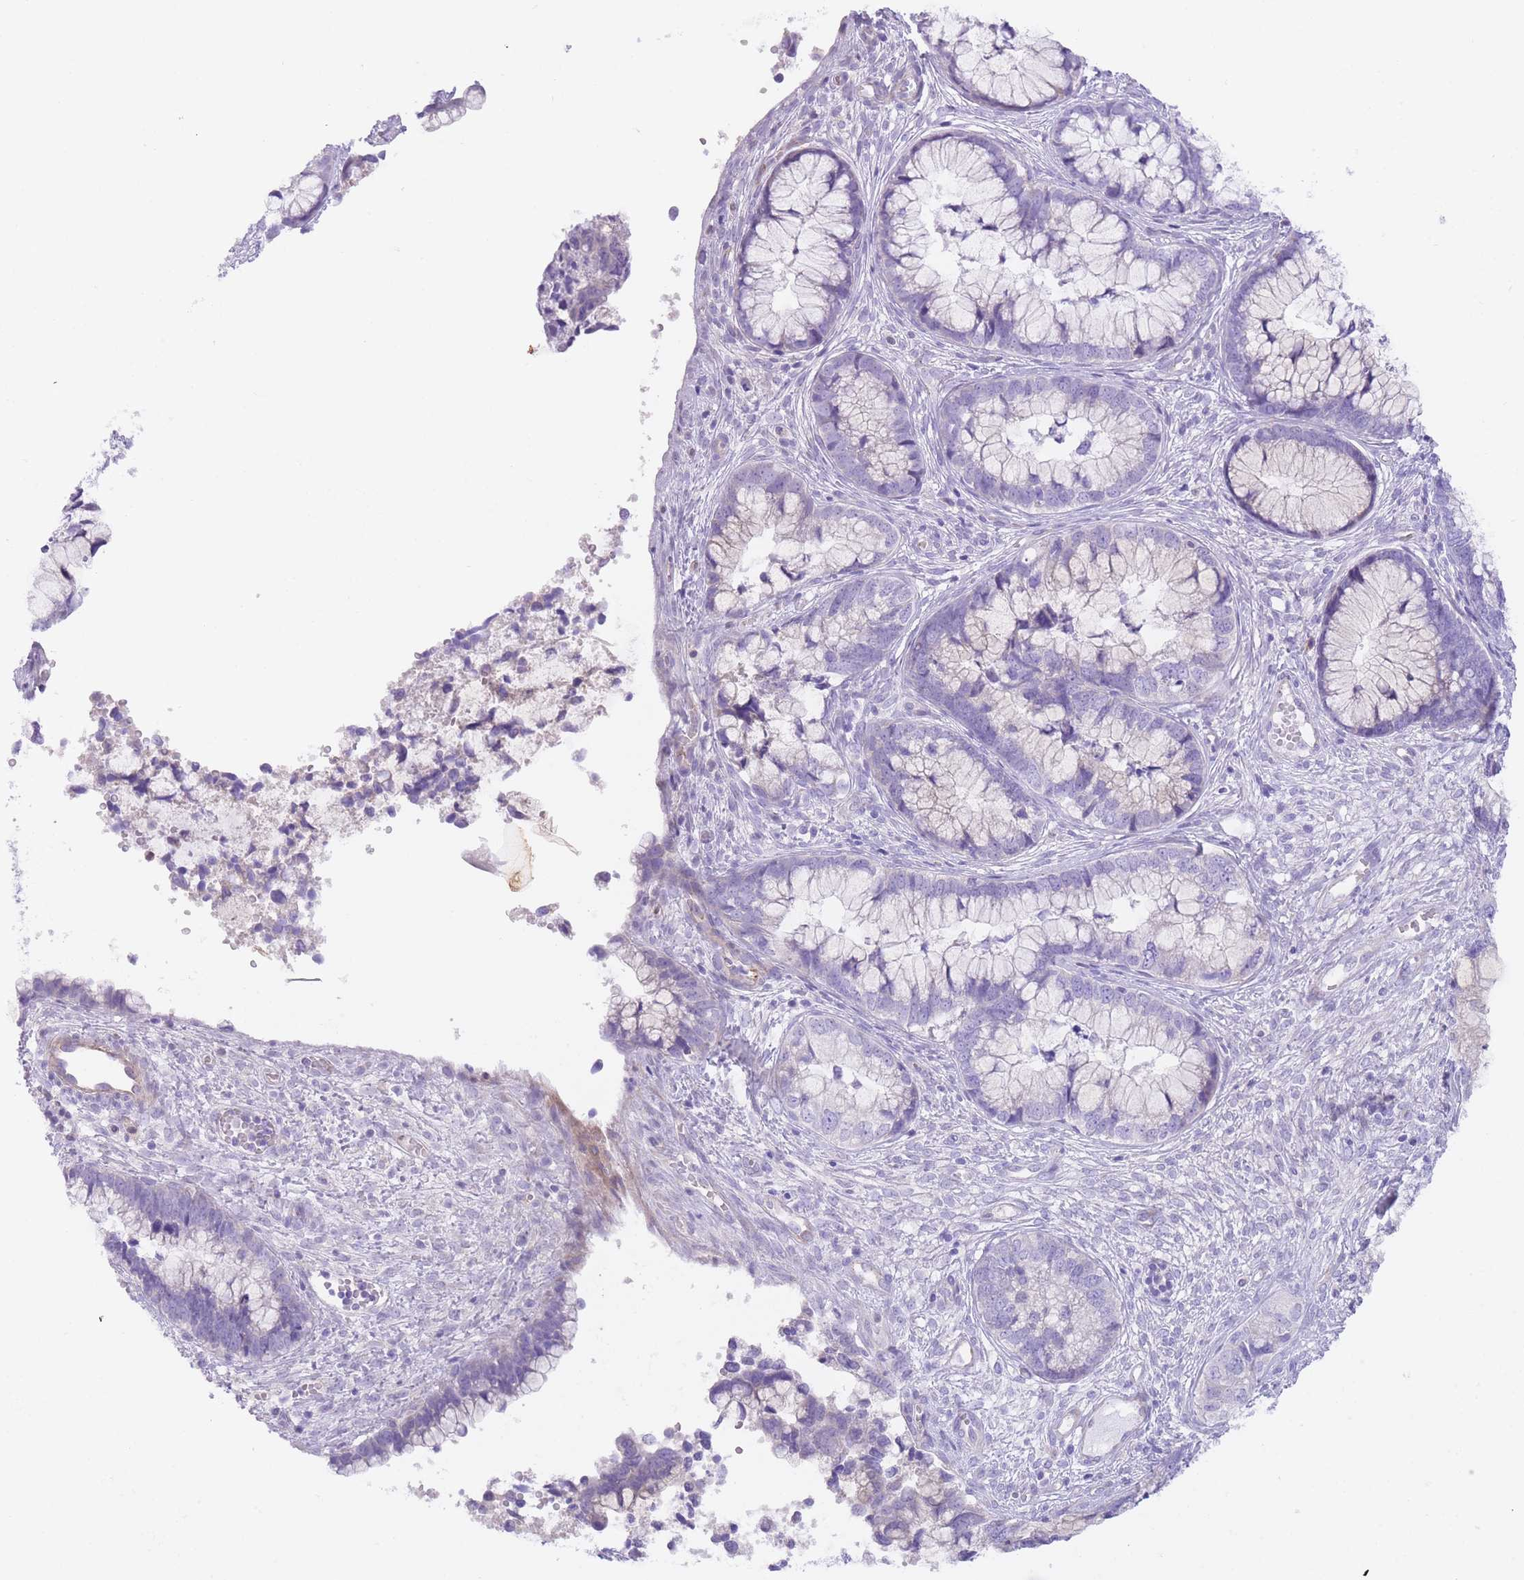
{"staining": {"intensity": "negative", "quantity": "none", "location": "none"}, "tissue": "cervical cancer", "cell_type": "Tumor cells", "image_type": "cancer", "snomed": [{"axis": "morphology", "description": "Adenocarcinoma, NOS"}, {"axis": "topography", "description": "Cervix"}], "caption": "Micrograph shows no significant protein expression in tumor cells of cervical cancer. The staining was performed using DAB (3,3'-diaminobenzidine) to visualize the protein expression in brown, while the nuclei were stained in blue with hematoxylin (Magnification: 20x).", "gene": "QTRT1", "patient": {"sex": "female", "age": 44}}